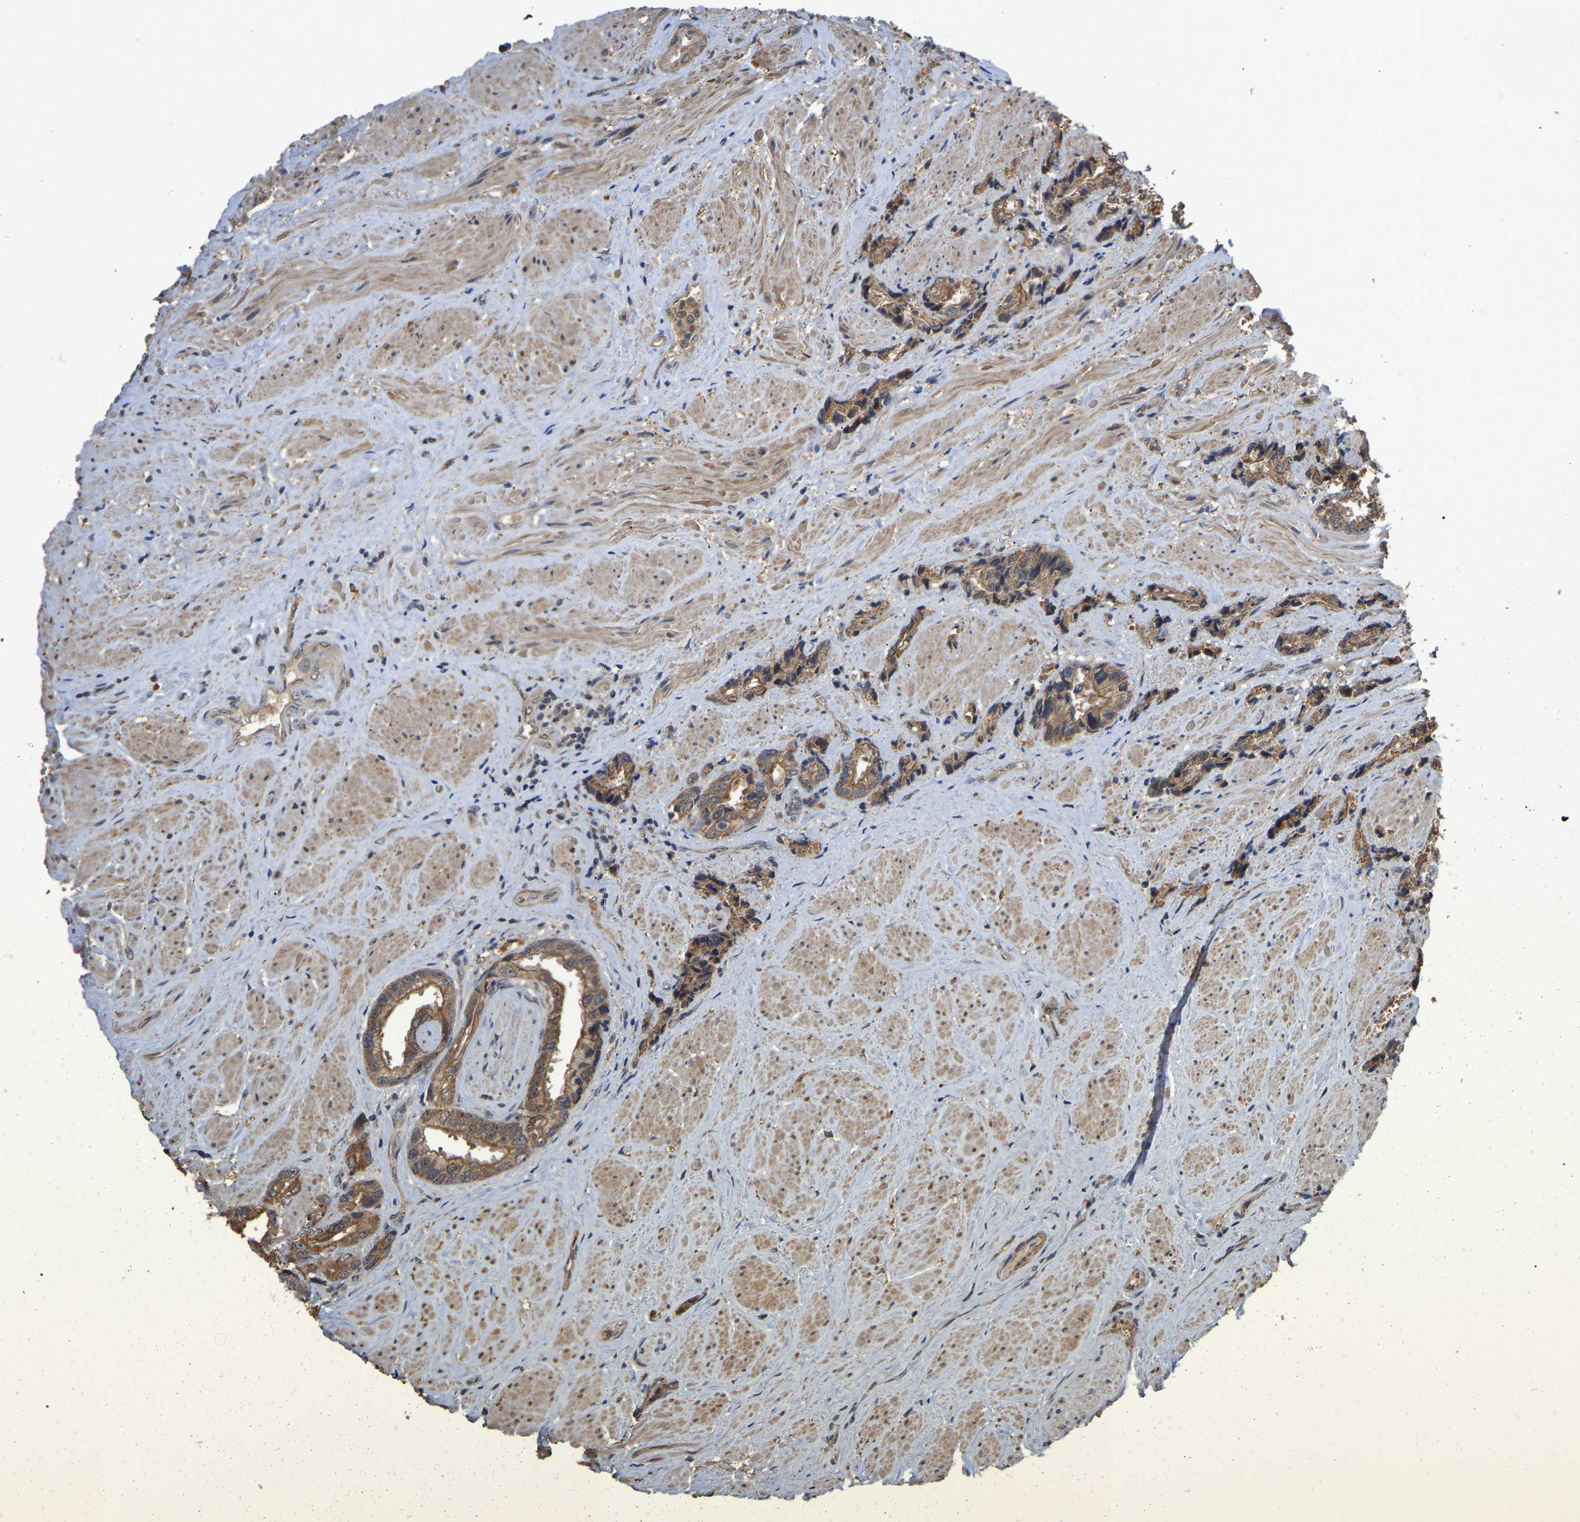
{"staining": {"intensity": "moderate", "quantity": ">75%", "location": "cytoplasmic/membranous"}, "tissue": "prostate cancer", "cell_type": "Tumor cells", "image_type": "cancer", "snomed": [{"axis": "morphology", "description": "Adenocarcinoma, High grade"}, {"axis": "topography", "description": "Prostate"}], "caption": "Moderate cytoplasmic/membranous expression is seen in about >75% of tumor cells in prostate cancer (adenocarcinoma (high-grade)). The staining was performed using DAB, with brown indicating positive protein expression. Nuclei are stained blue with hematoxylin.", "gene": "FAM219A", "patient": {"sex": "male", "age": 61}}